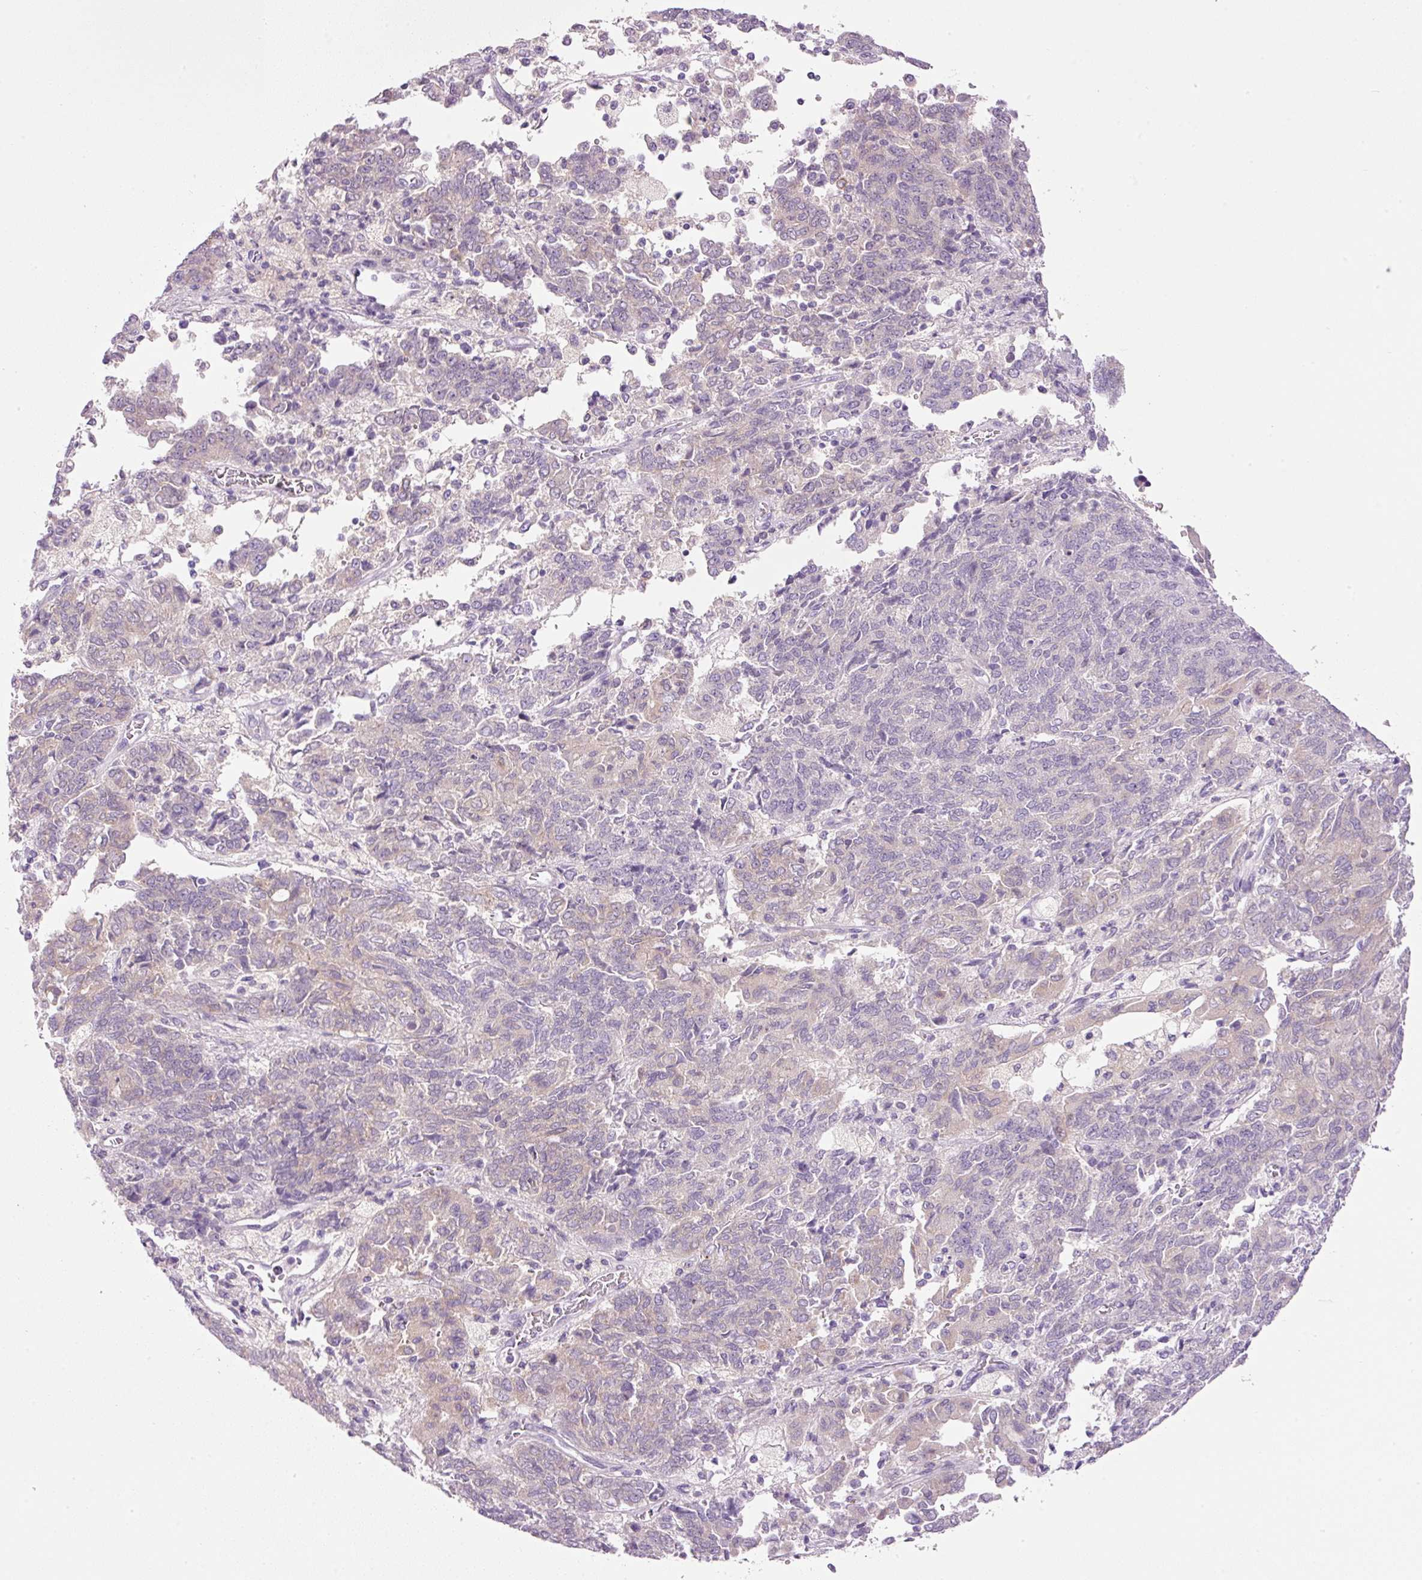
{"staining": {"intensity": "weak", "quantity": "<25%", "location": "cytoplasmic/membranous"}, "tissue": "endometrial cancer", "cell_type": "Tumor cells", "image_type": "cancer", "snomed": [{"axis": "morphology", "description": "Adenocarcinoma, NOS"}, {"axis": "topography", "description": "Endometrium"}], "caption": "A histopathology image of endometrial cancer stained for a protein shows no brown staining in tumor cells.", "gene": "SRC", "patient": {"sex": "female", "age": 80}}